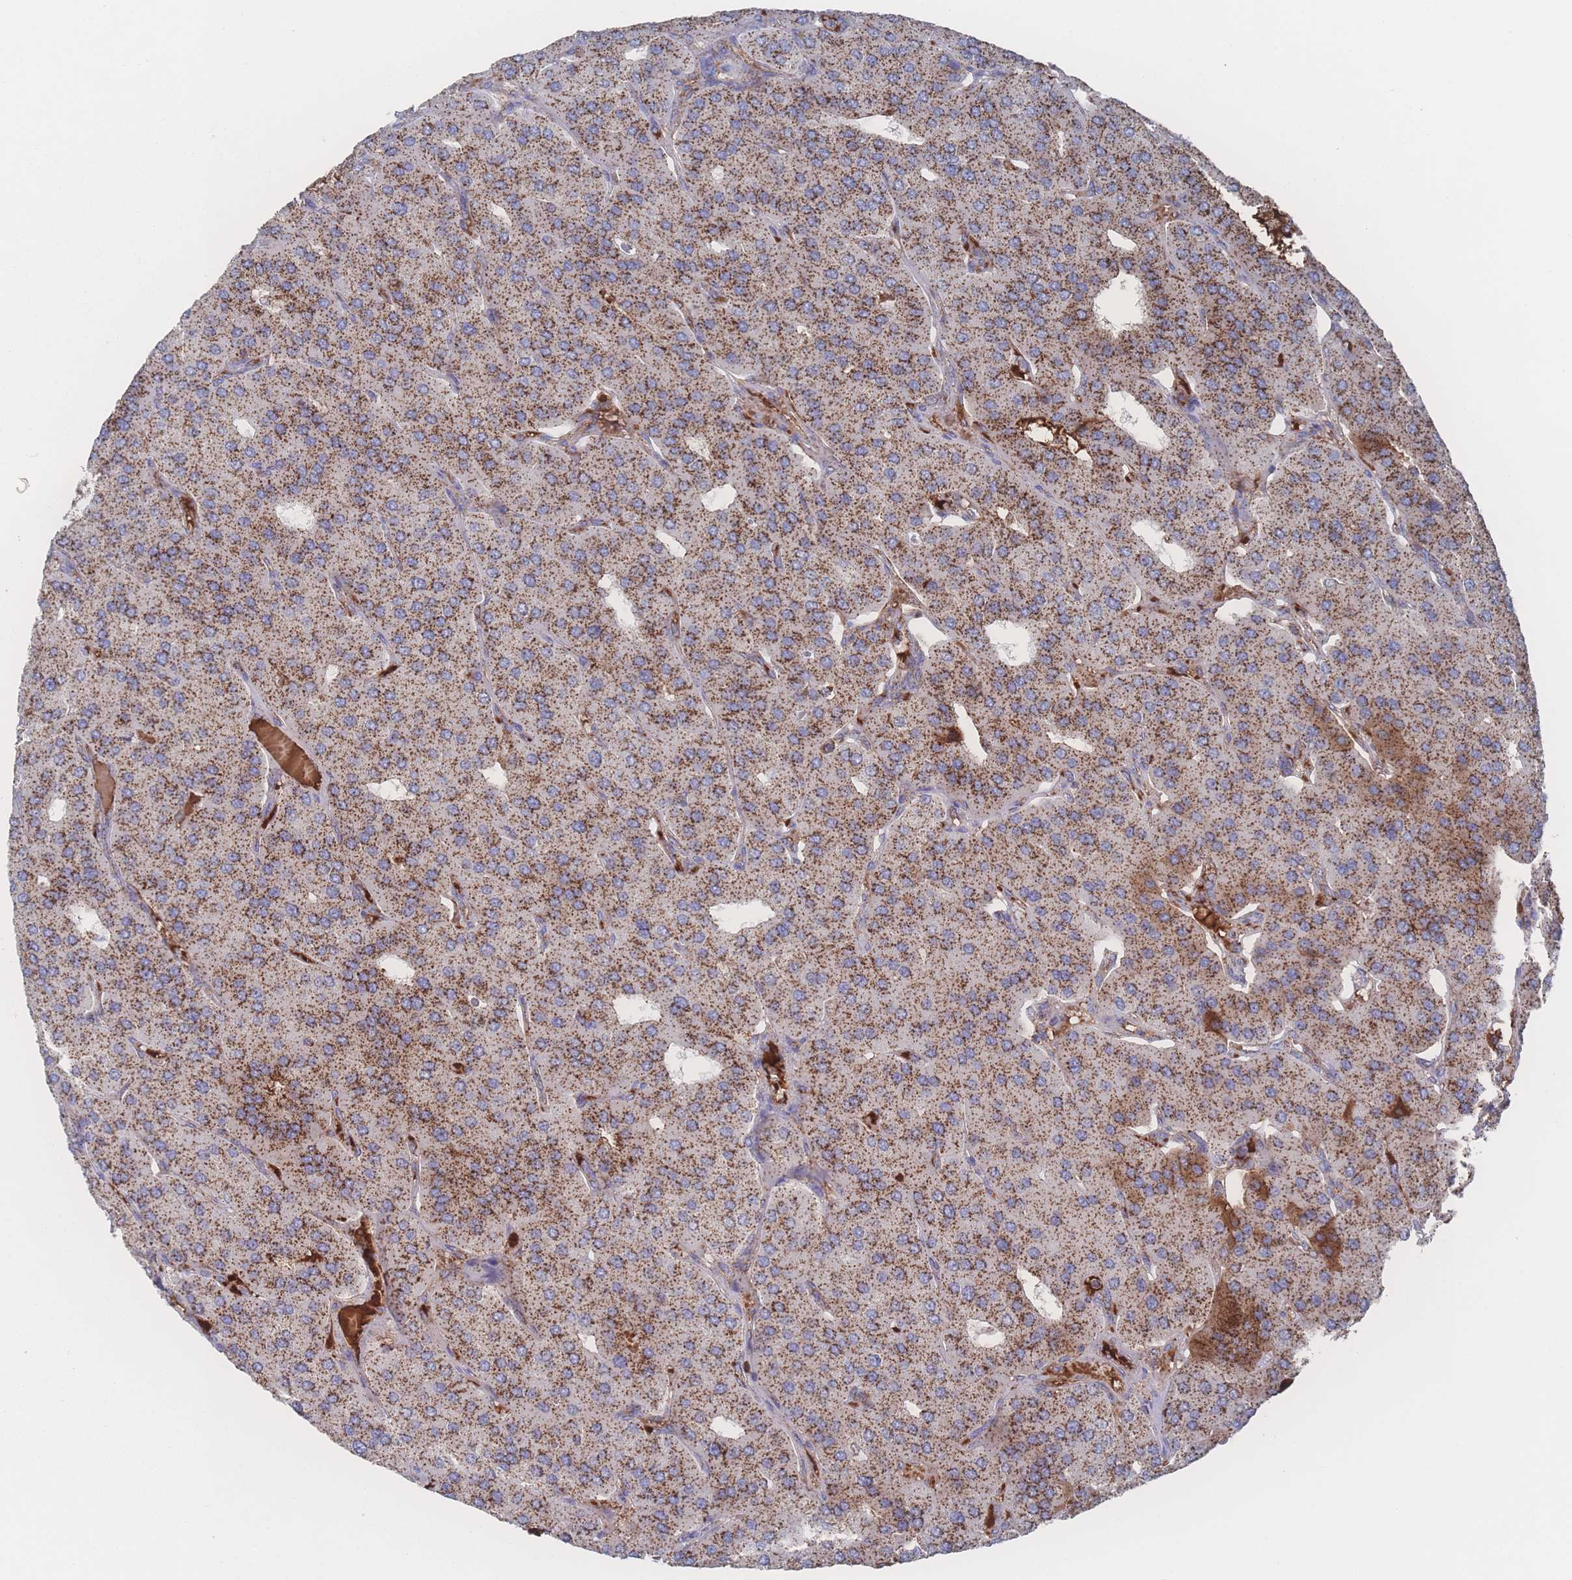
{"staining": {"intensity": "strong", "quantity": ">75%", "location": "cytoplasmic/membranous"}, "tissue": "parathyroid gland", "cell_type": "Glandular cells", "image_type": "normal", "snomed": [{"axis": "morphology", "description": "Normal tissue, NOS"}, {"axis": "morphology", "description": "Adenoma, NOS"}, {"axis": "topography", "description": "Parathyroid gland"}], "caption": "High-magnification brightfield microscopy of benign parathyroid gland stained with DAB (brown) and counterstained with hematoxylin (blue). glandular cells exhibit strong cytoplasmic/membranous positivity is present in approximately>75% of cells.", "gene": "PEX14", "patient": {"sex": "female", "age": 86}}